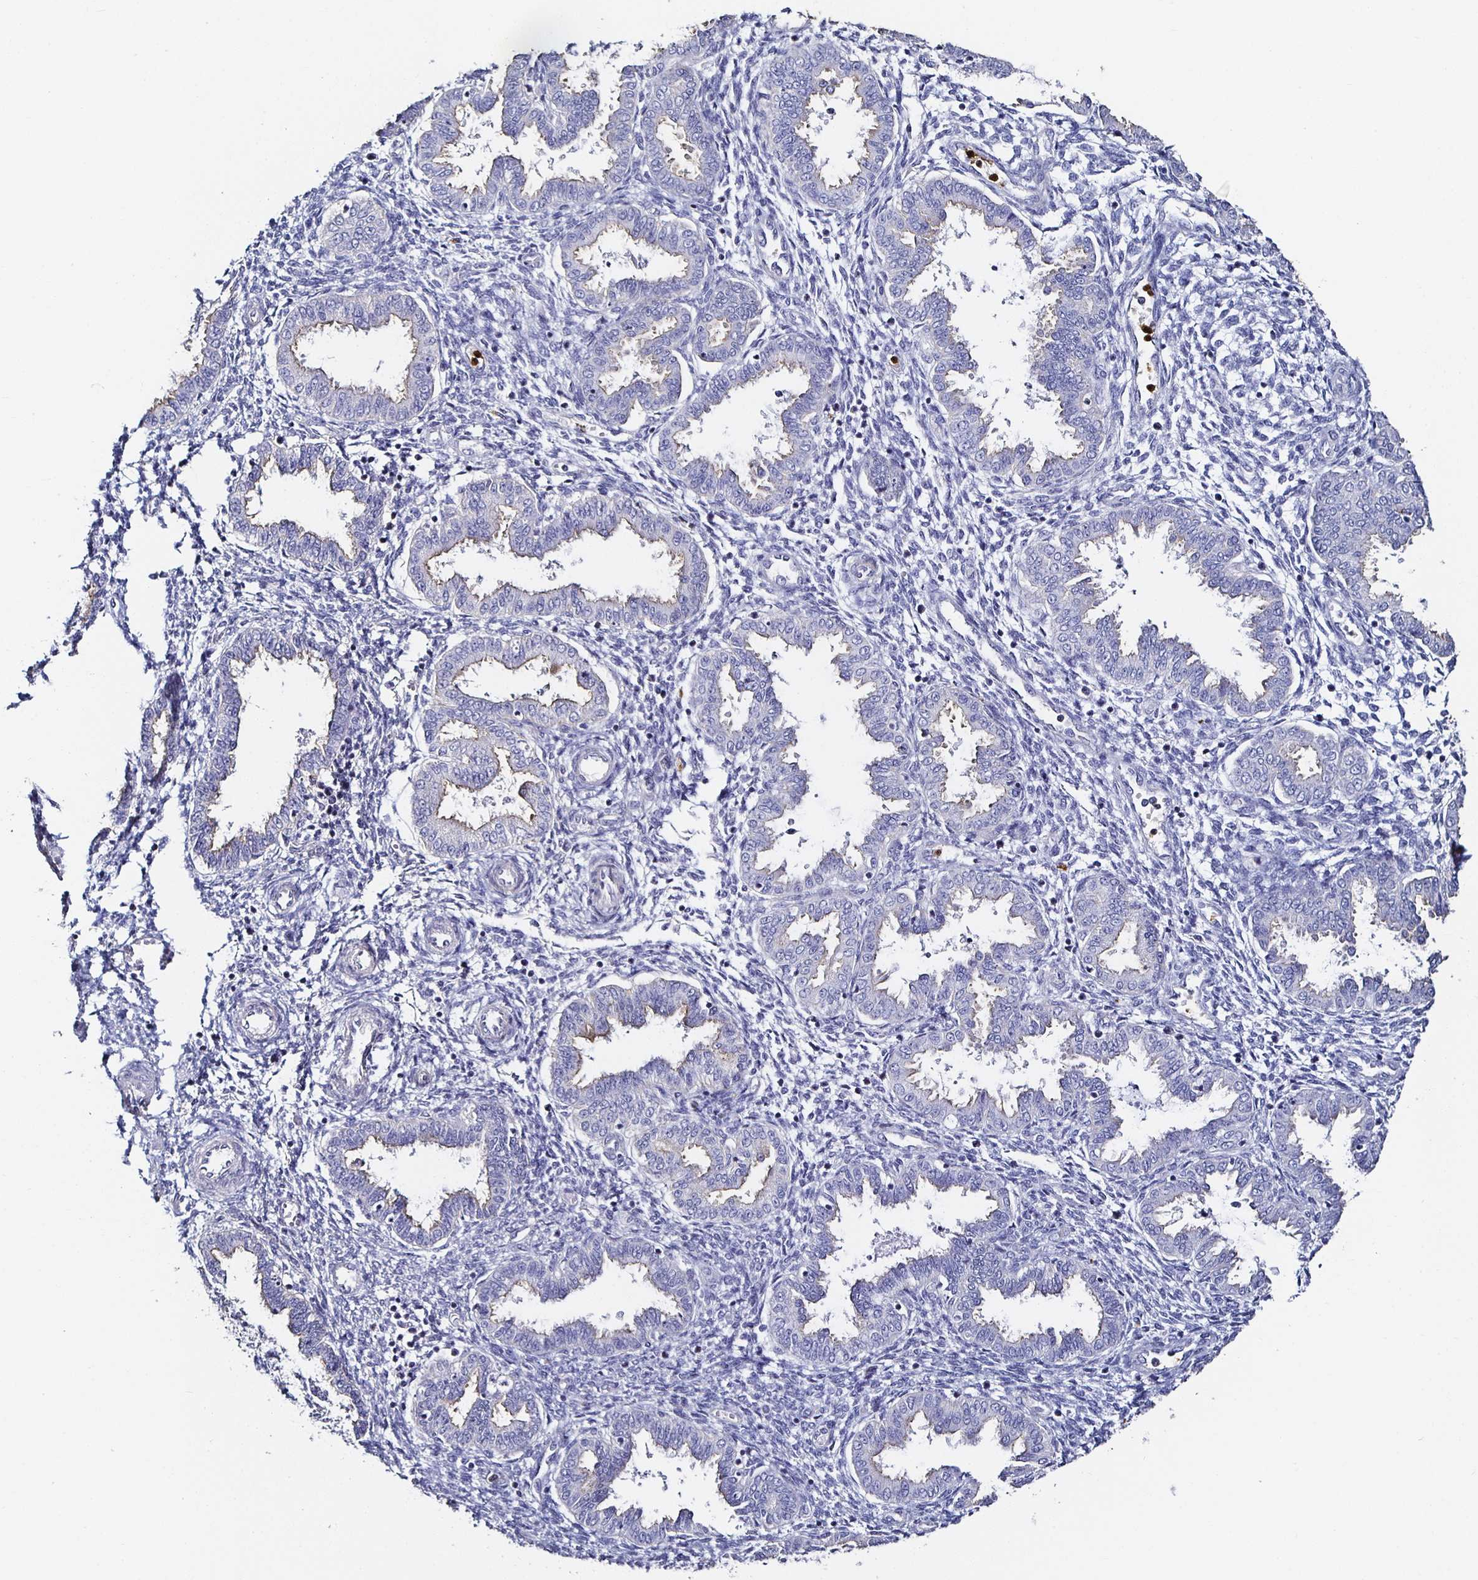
{"staining": {"intensity": "negative", "quantity": "none", "location": "none"}, "tissue": "endometrium", "cell_type": "Cells in endometrial stroma", "image_type": "normal", "snomed": [{"axis": "morphology", "description": "Normal tissue, NOS"}, {"axis": "topography", "description": "Endometrium"}], "caption": "Micrograph shows no protein positivity in cells in endometrial stroma of benign endometrium.", "gene": "TLR4", "patient": {"sex": "female", "age": 33}}